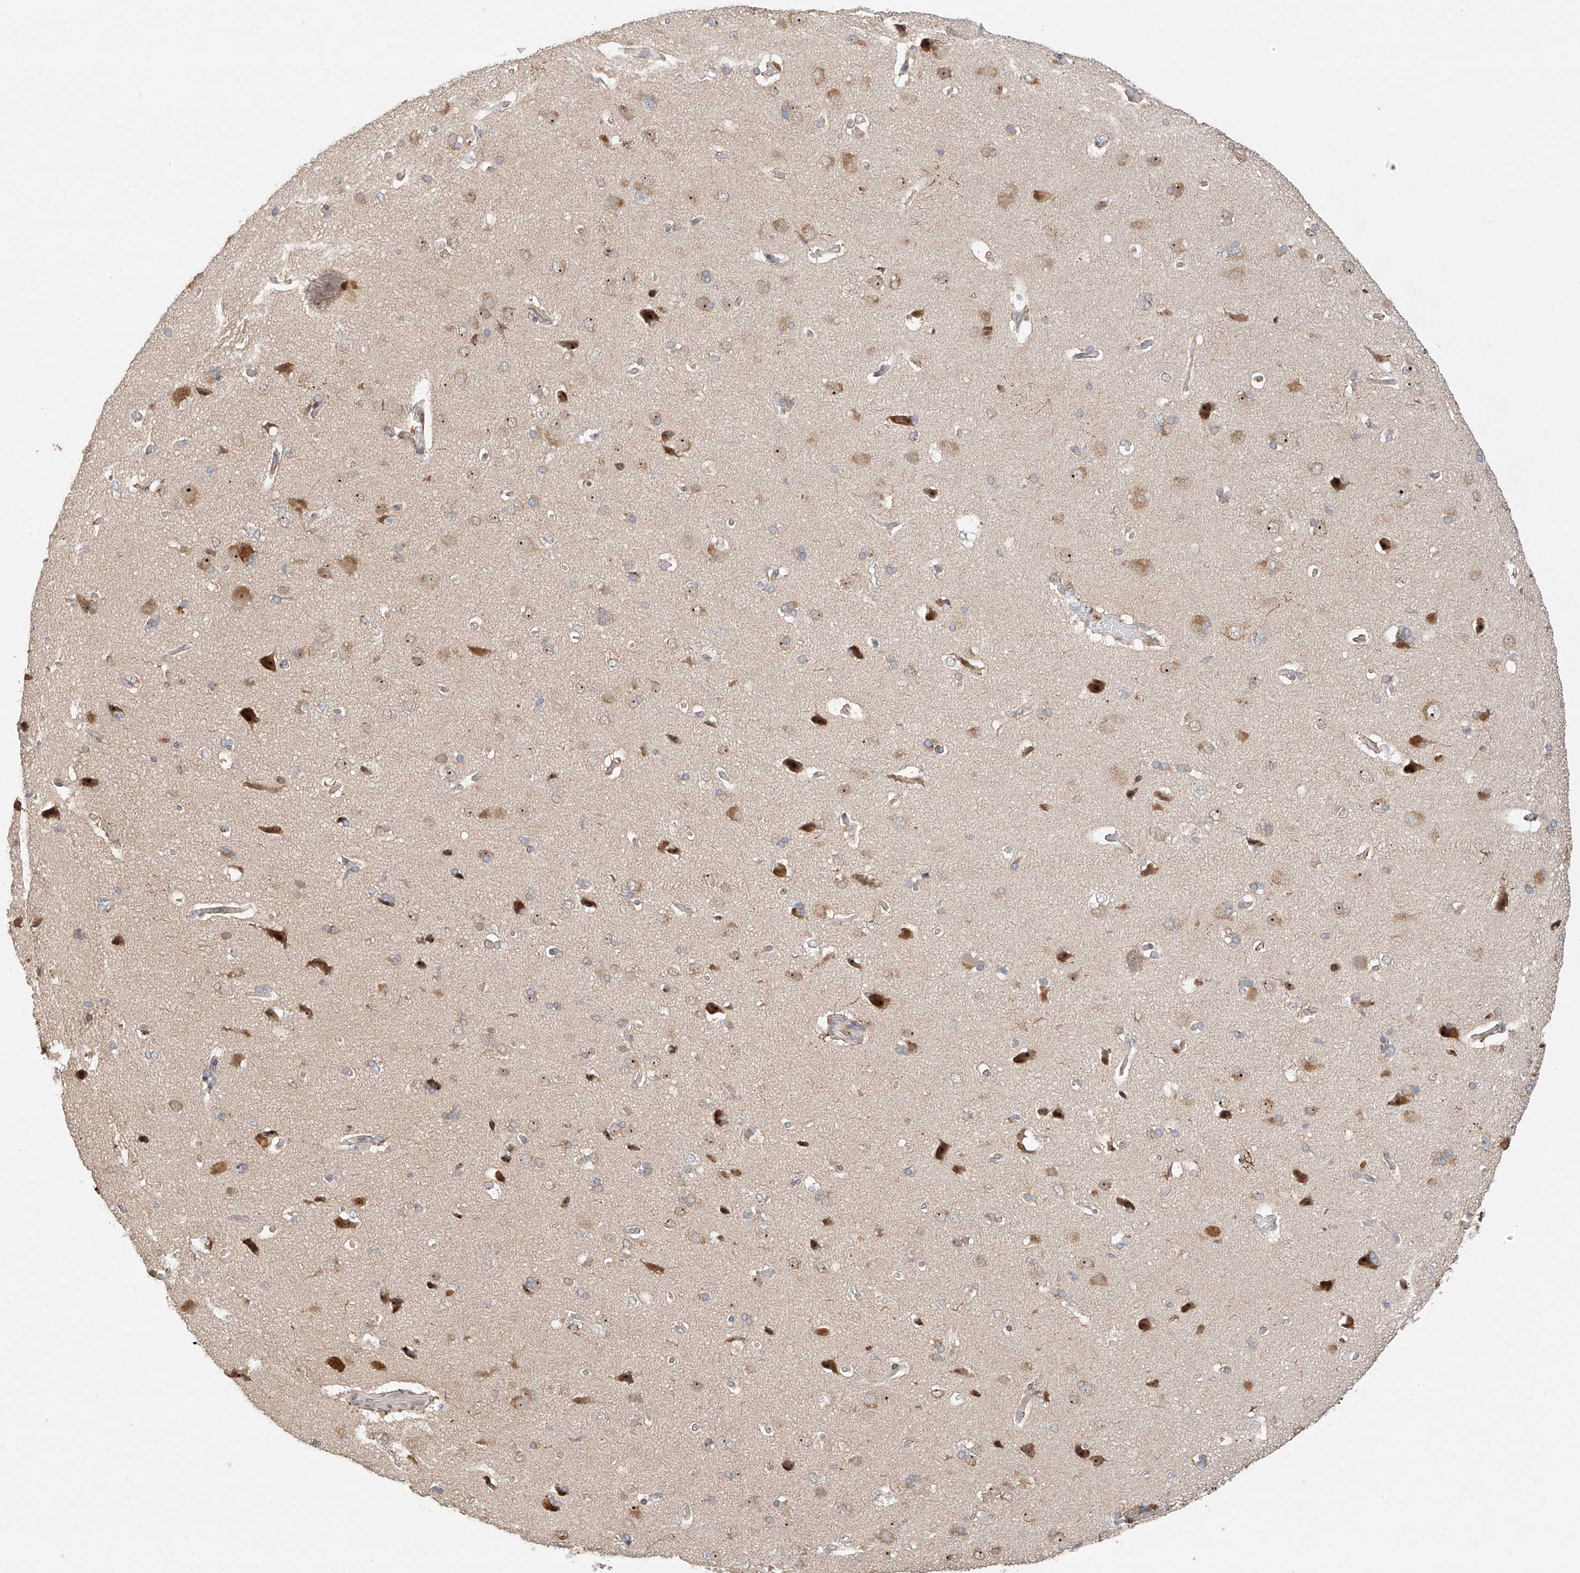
{"staining": {"intensity": "weak", "quantity": "25%-75%", "location": "cytoplasmic/membranous"}, "tissue": "cerebral cortex", "cell_type": "Endothelial cells", "image_type": "normal", "snomed": [{"axis": "morphology", "description": "Normal tissue, NOS"}, {"axis": "topography", "description": "Cerebral cortex"}], "caption": "The immunohistochemical stain highlights weak cytoplasmic/membranous positivity in endothelial cells of benign cerebral cortex. The staining was performed using DAB to visualize the protein expression in brown, while the nuclei were stained in blue with hematoxylin (Magnification: 20x).", "gene": "TASP1", "patient": {"sex": "male", "age": 62}}